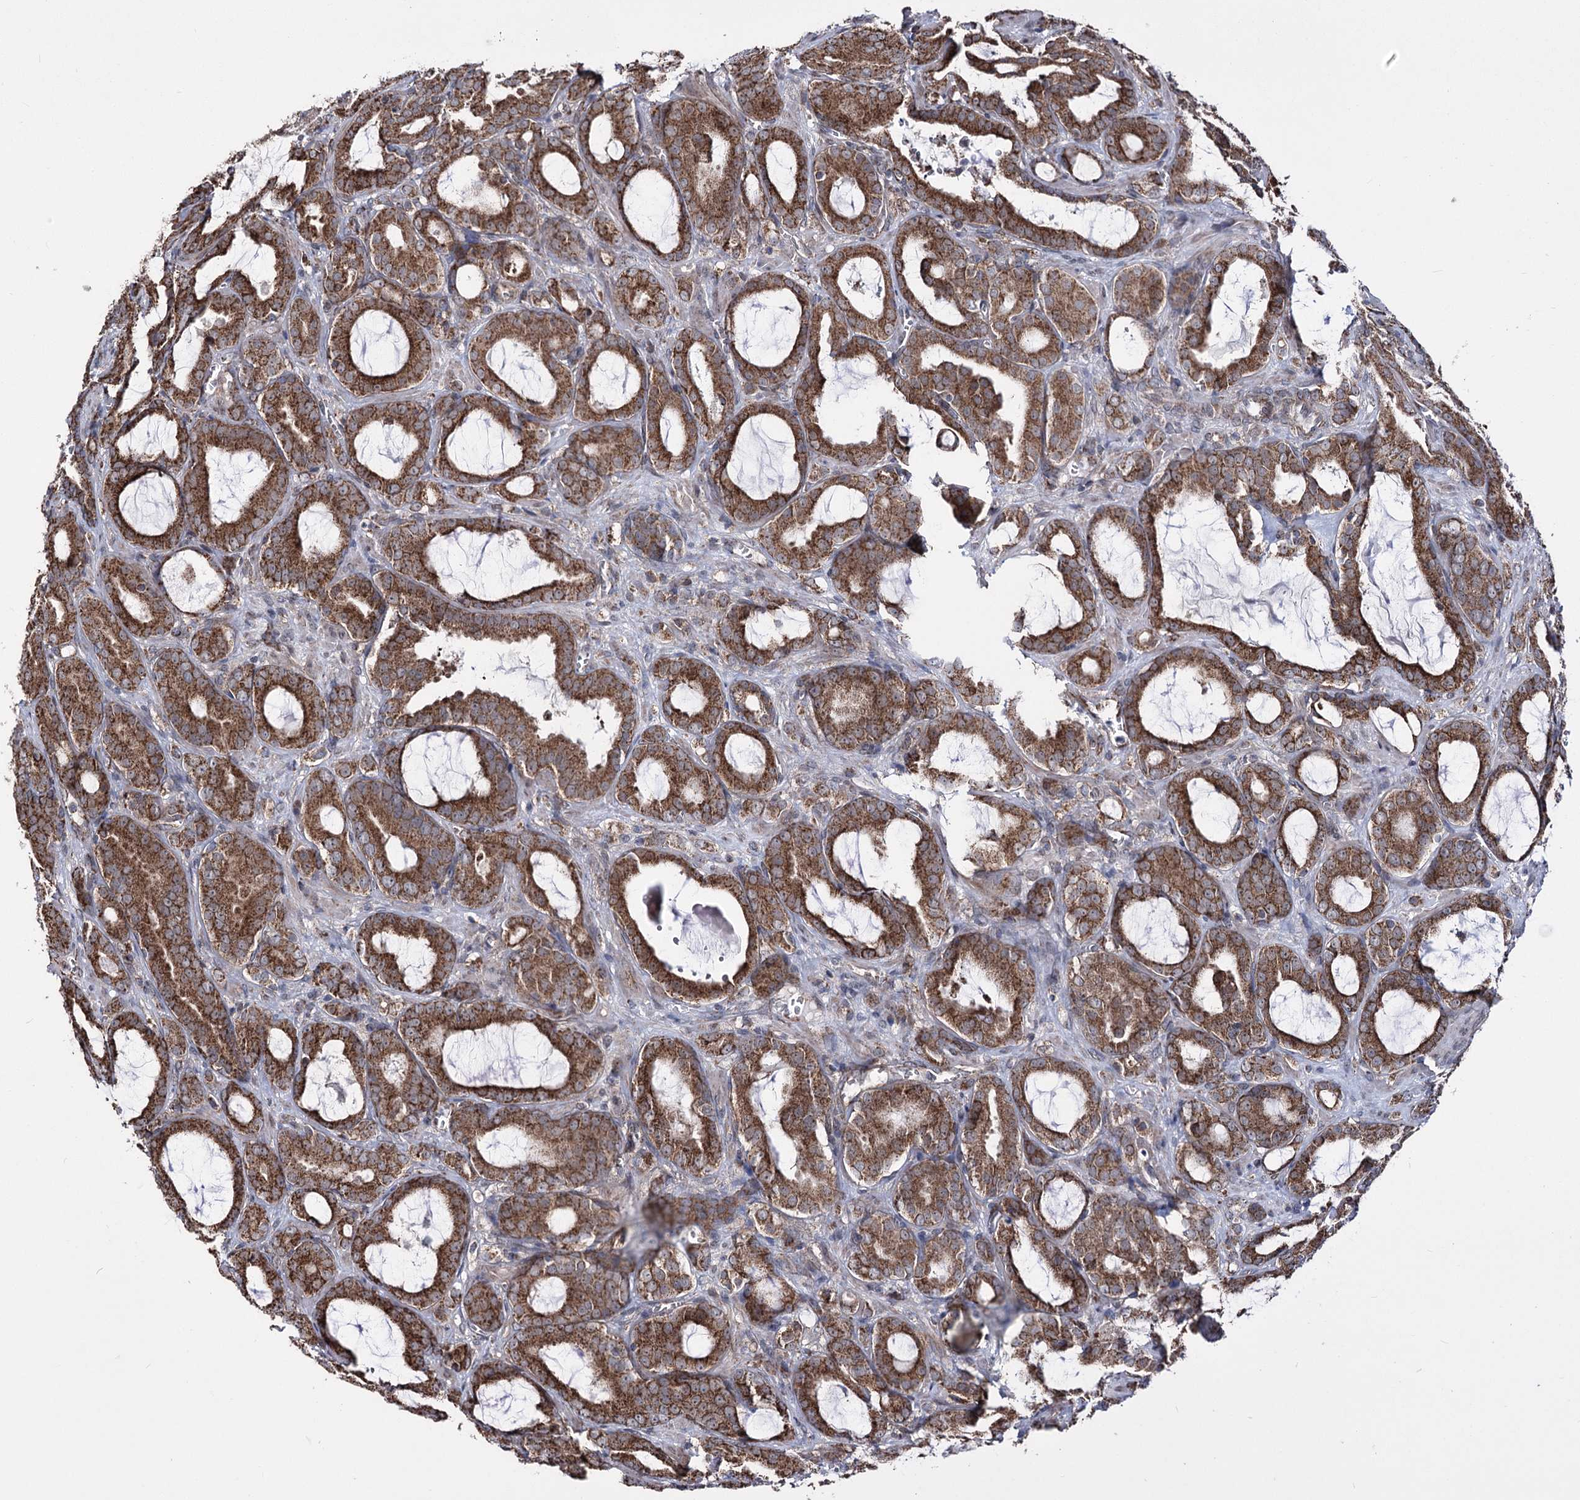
{"staining": {"intensity": "moderate", "quantity": ">75%", "location": "cytoplasmic/membranous"}, "tissue": "prostate cancer", "cell_type": "Tumor cells", "image_type": "cancer", "snomed": [{"axis": "morphology", "description": "Adenocarcinoma, High grade"}, {"axis": "topography", "description": "Prostate"}], "caption": "DAB (3,3'-diaminobenzidine) immunohistochemical staining of prostate adenocarcinoma (high-grade) shows moderate cytoplasmic/membranous protein expression in approximately >75% of tumor cells.", "gene": "CREB3L4", "patient": {"sex": "male", "age": 72}}